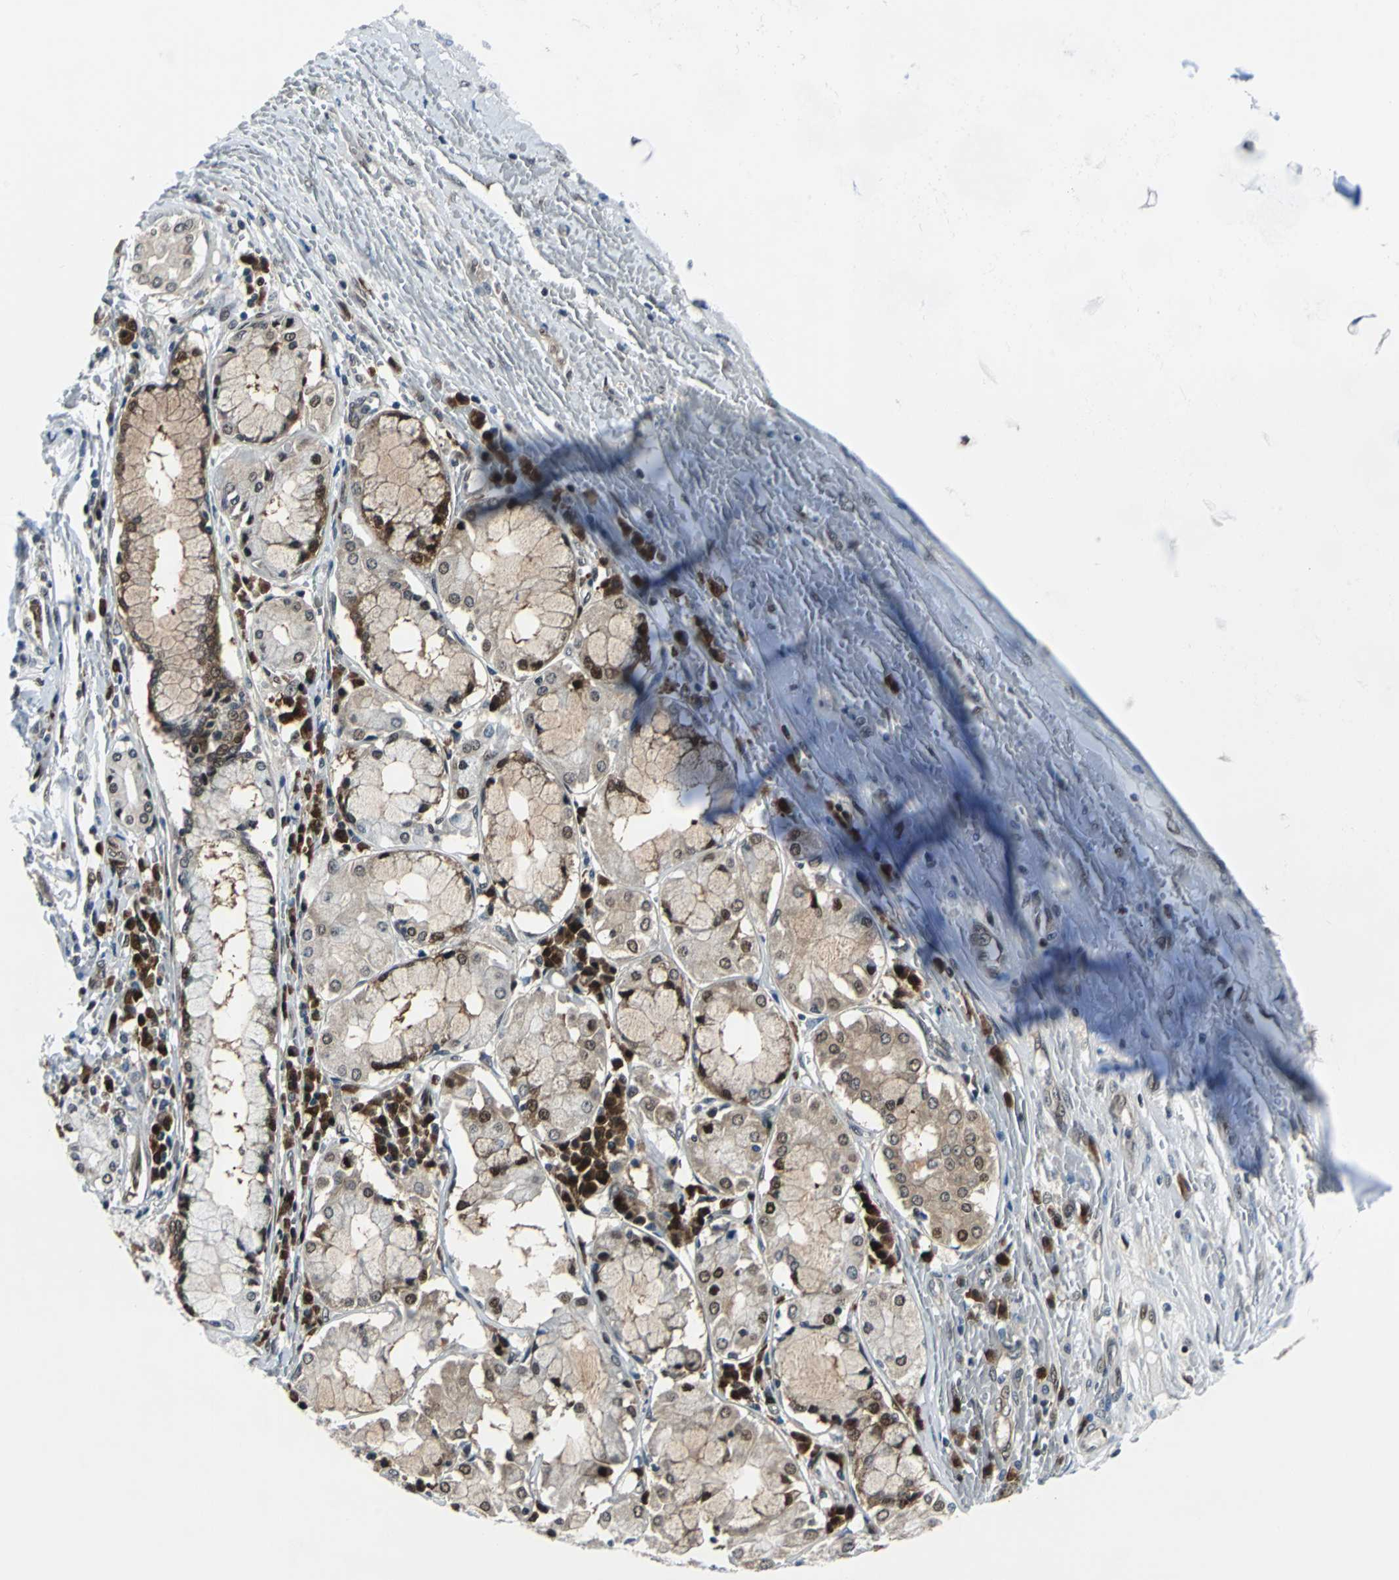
{"staining": {"intensity": "weak", "quantity": ">75%", "location": "cytoplasmic/membranous,nuclear"}, "tissue": "lung cancer", "cell_type": "Tumor cells", "image_type": "cancer", "snomed": [{"axis": "morphology", "description": "Squamous cell carcinoma, NOS"}, {"axis": "topography", "description": "Lung"}], "caption": "Brown immunohistochemical staining in human lung cancer exhibits weak cytoplasmic/membranous and nuclear positivity in about >75% of tumor cells.", "gene": "POLR3K", "patient": {"sex": "female", "age": 47}}